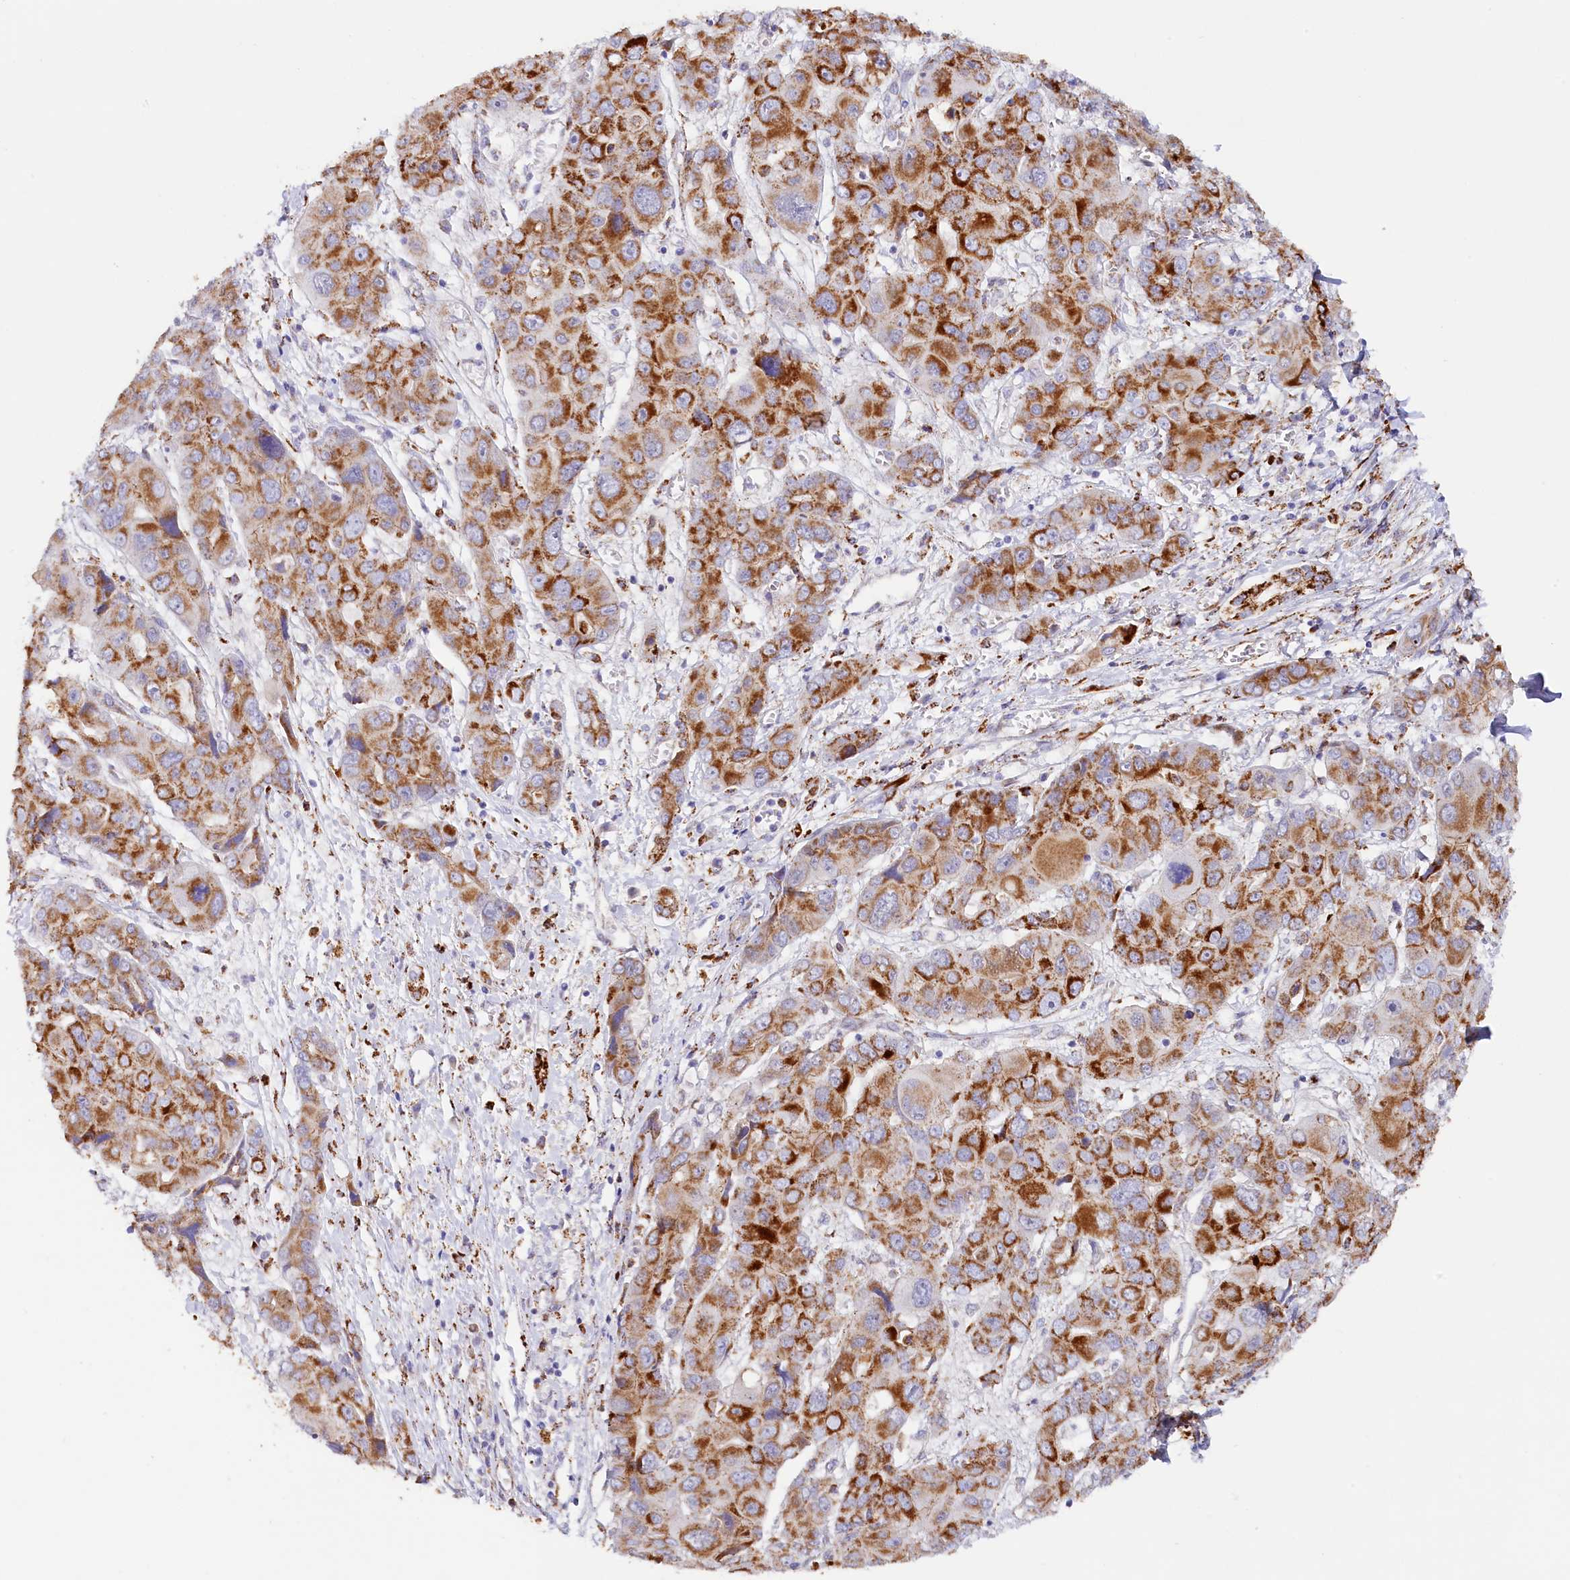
{"staining": {"intensity": "strong", "quantity": ">75%", "location": "cytoplasmic/membranous"}, "tissue": "liver cancer", "cell_type": "Tumor cells", "image_type": "cancer", "snomed": [{"axis": "morphology", "description": "Cholangiocarcinoma"}, {"axis": "topography", "description": "Liver"}], "caption": "Protein analysis of liver cholangiocarcinoma tissue displays strong cytoplasmic/membranous expression in approximately >75% of tumor cells.", "gene": "AKTIP", "patient": {"sex": "male", "age": 67}}